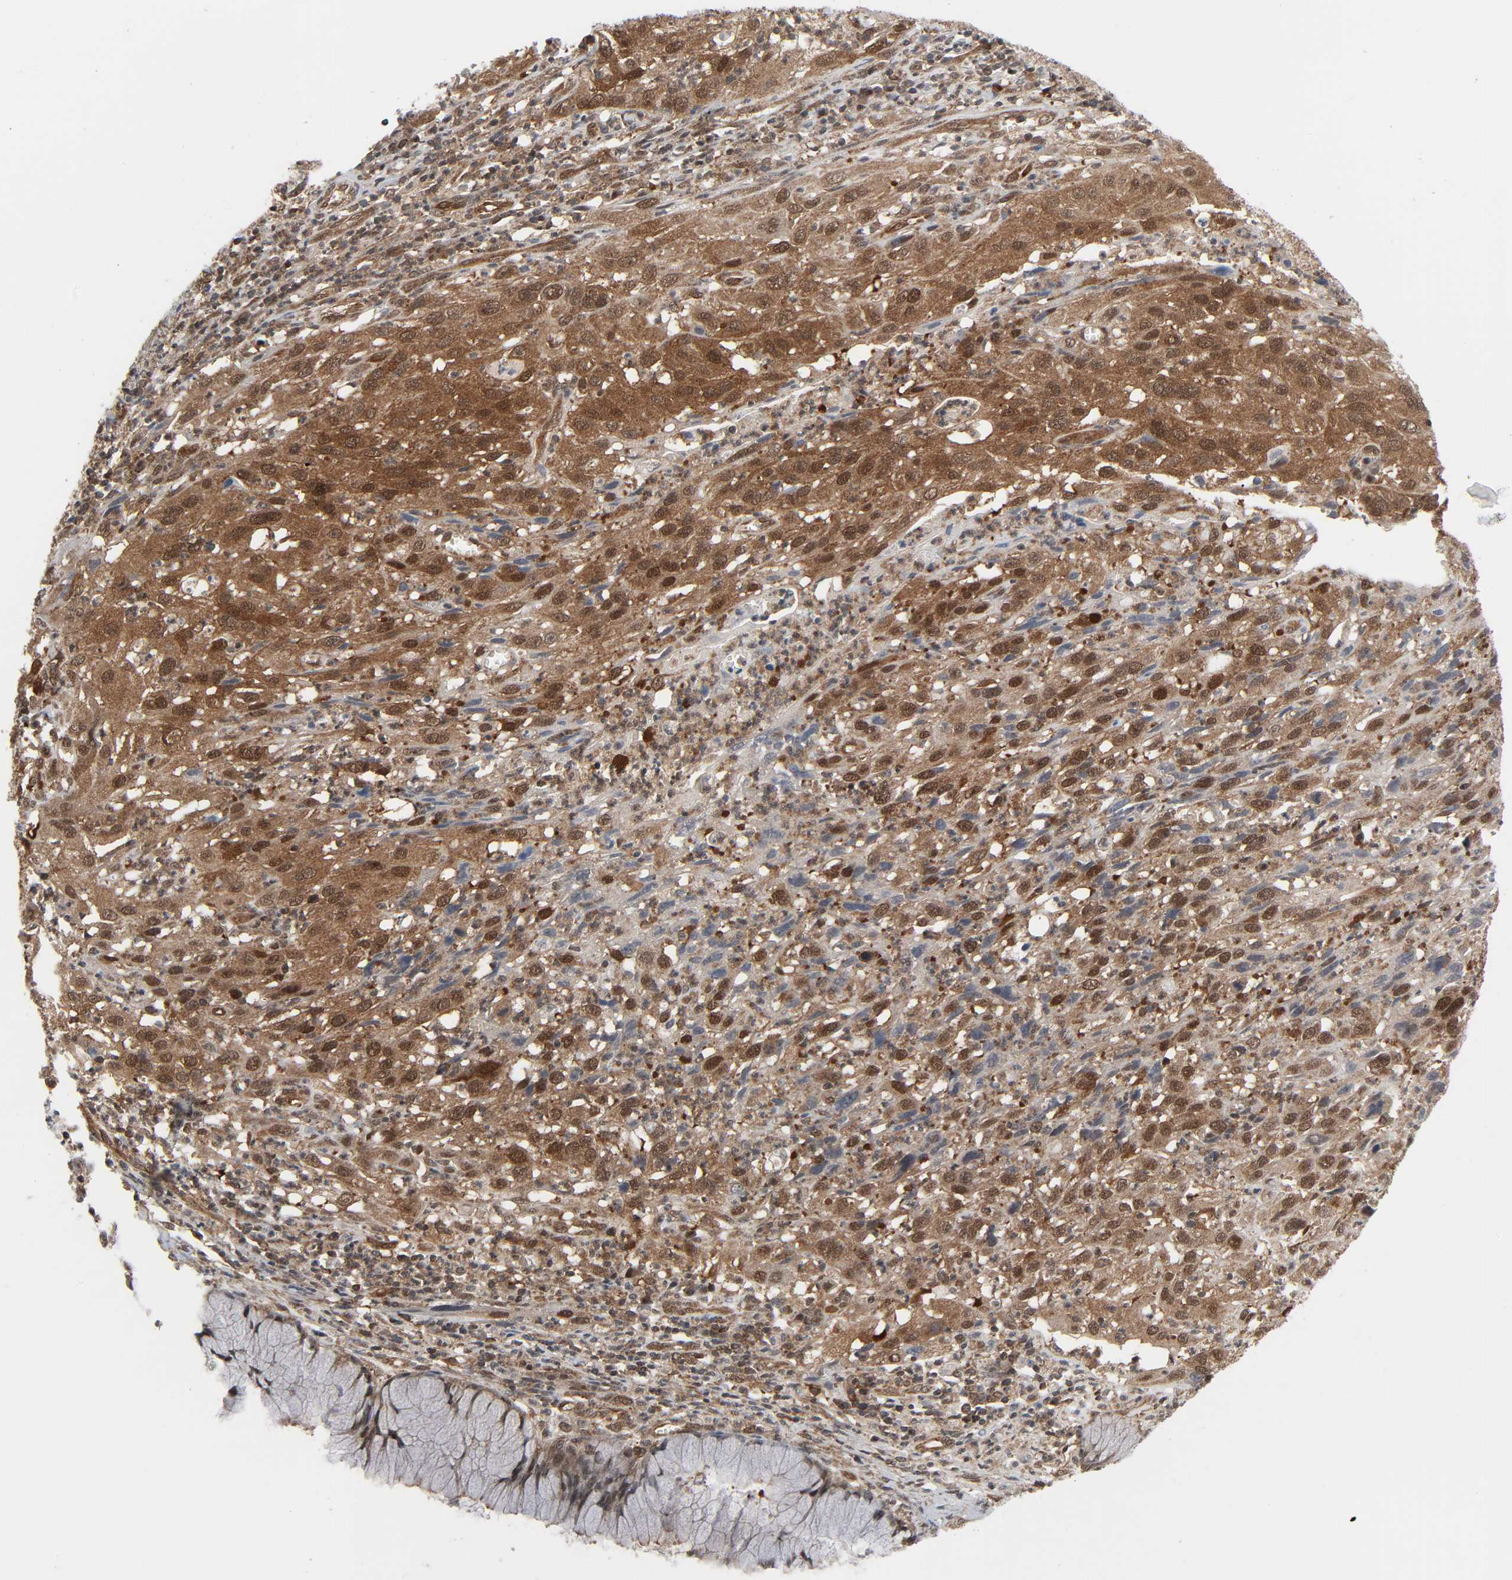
{"staining": {"intensity": "strong", "quantity": ">75%", "location": "cytoplasmic/membranous,nuclear"}, "tissue": "cervical cancer", "cell_type": "Tumor cells", "image_type": "cancer", "snomed": [{"axis": "morphology", "description": "Squamous cell carcinoma, NOS"}, {"axis": "topography", "description": "Cervix"}], "caption": "DAB (3,3'-diaminobenzidine) immunohistochemical staining of human cervical cancer (squamous cell carcinoma) shows strong cytoplasmic/membranous and nuclear protein positivity in approximately >75% of tumor cells.", "gene": "GSK3A", "patient": {"sex": "female", "age": 32}}